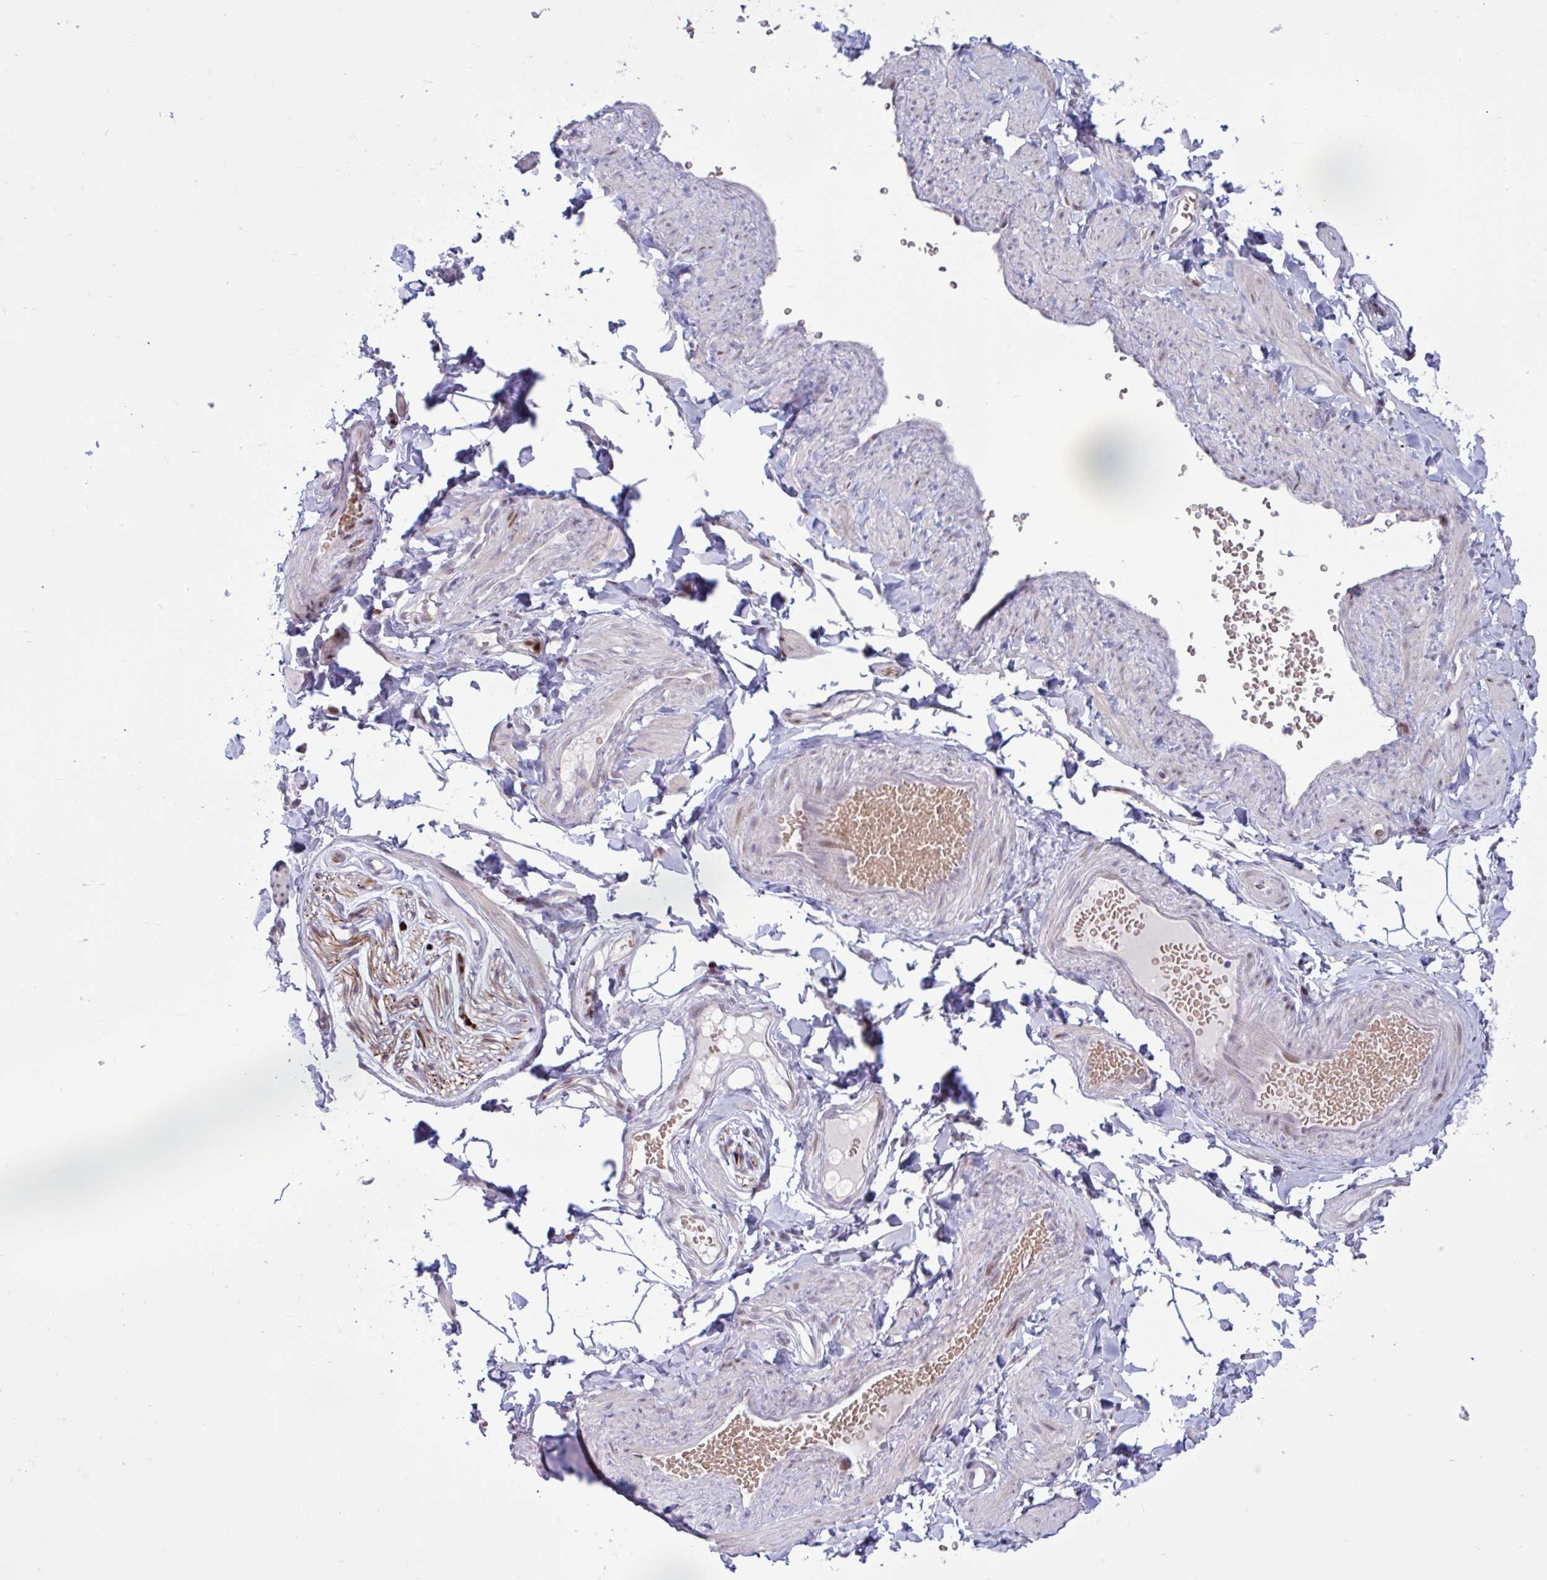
{"staining": {"intensity": "negative", "quantity": "none", "location": "none"}, "tissue": "adipose tissue", "cell_type": "Adipocytes", "image_type": "normal", "snomed": [{"axis": "morphology", "description": "Normal tissue, NOS"}, {"axis": "topography", "description": "Soft tissue"}, {"axis": "topography", "description": "Adipose tissue"}, {"axis": "topography", "description": "Vascular tissue"}, {"axis": "topography", "description": "Peripheral nerve tissue"}], "caption": "This micrograph is of unremarkable adipose tissue stained with immunohistochemistry (IHC) to label a protein in brown with the nuclei are counter-stained blue. There is no staining in adipocytes.", "gene": "RBL1", "patient": {"sex": "male", "age": 29}}